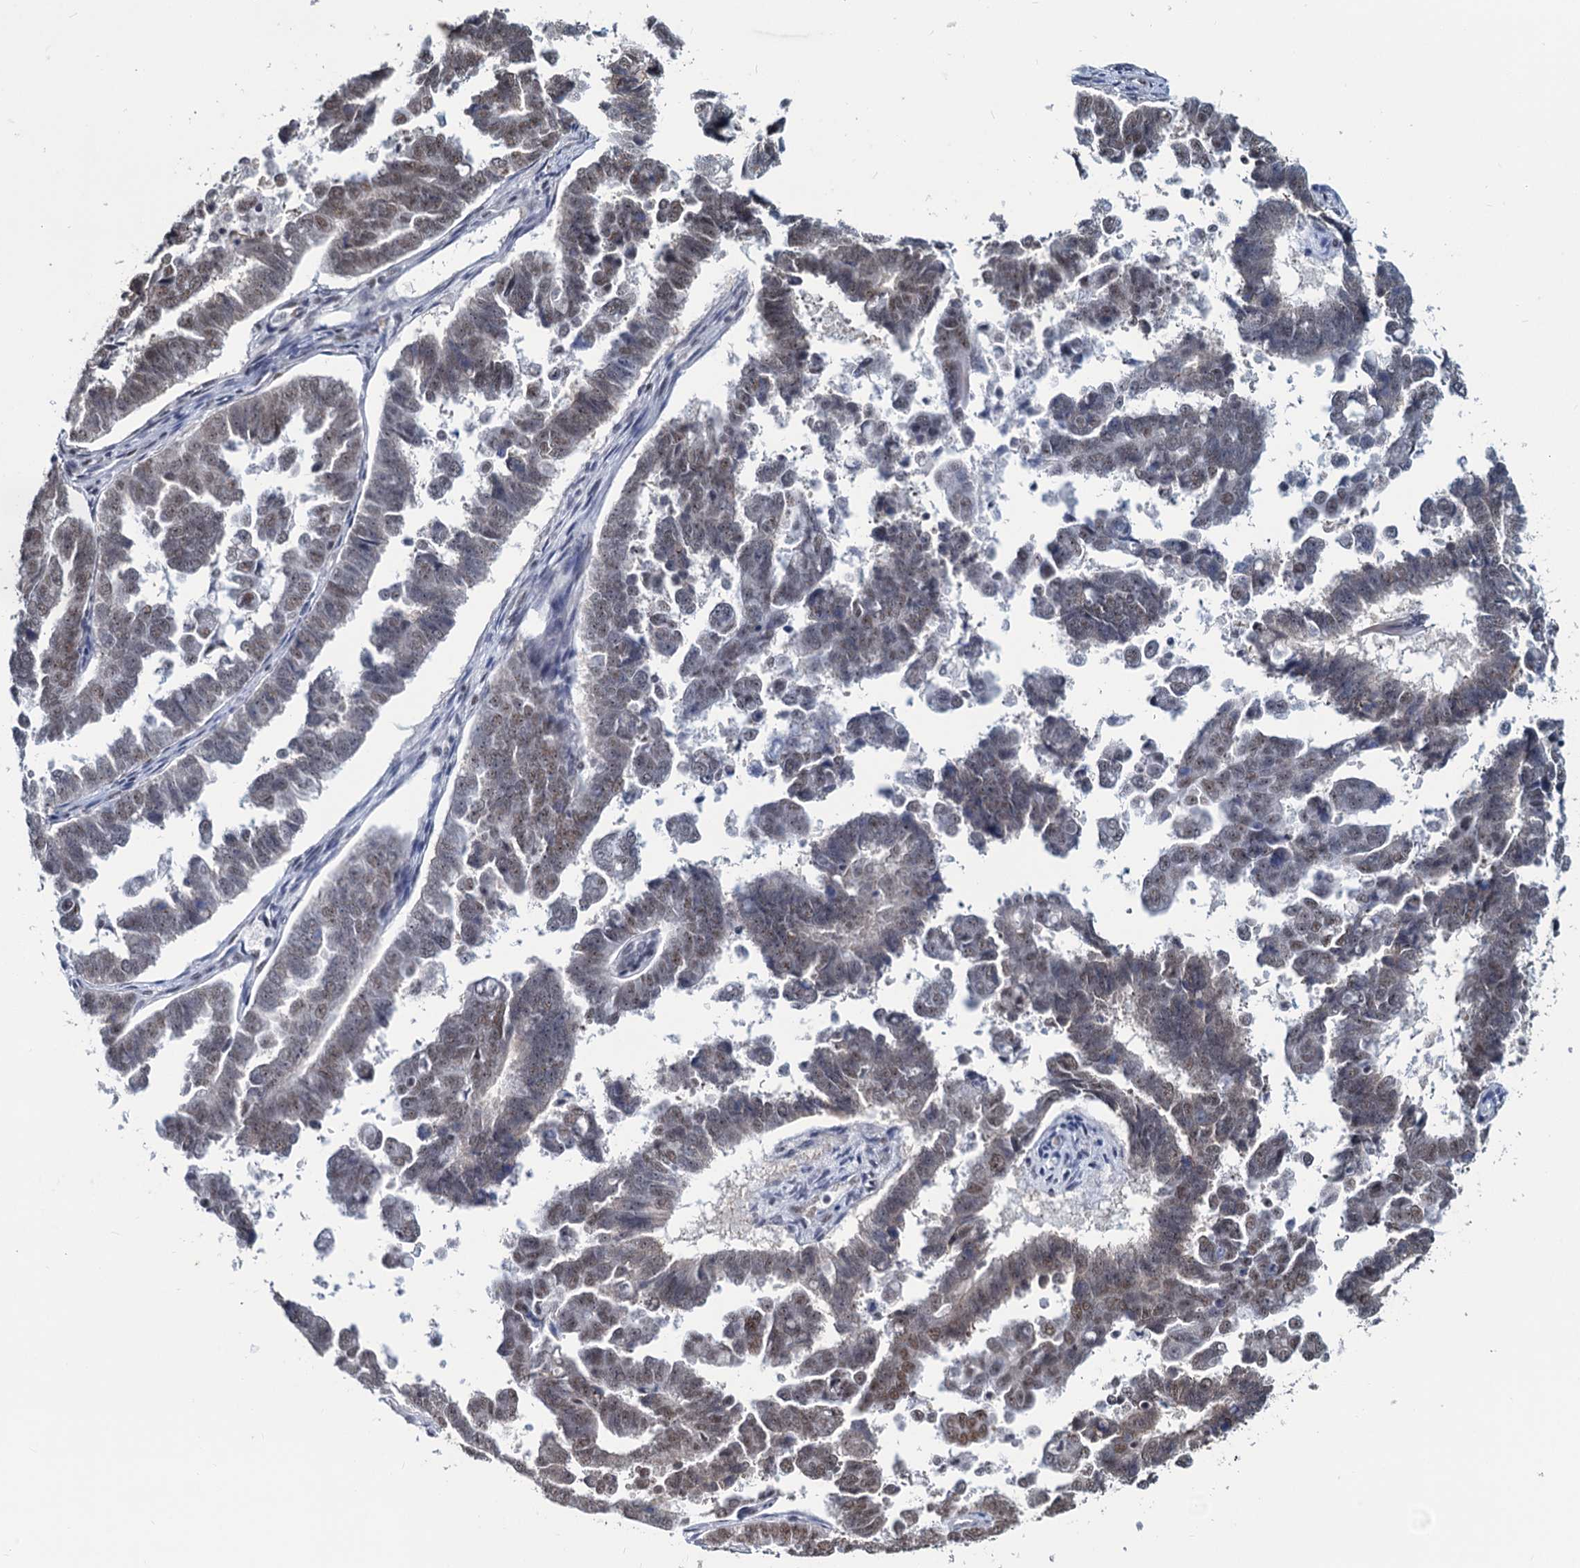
{"staining": {"intensity": "weak", "quantity": "25%-75%", "location": "nuclear"}, "tissue": "endometrial cancer", "cell_type": "Tumor cells", "image_type": "cancer", "snomed": [{"axis": "morphology", "description": "Adenocarcinoma, NOS"}, {"axis": "topography", "description": "Endometrium"}], "caption": "Immunohistochemistry (IHC) of human endometrial adenocarcinoma exhibits low levels of weak nuclear staining in about 25%-75% of tumor cells. The staining was performed using DAB to visualize the protein expression in brown, while the nuclei were stained in blue with hematoxylin (Magnification: 20x).", "gene": "METTL14", "patient": {"sex": "female", "age": 75}}